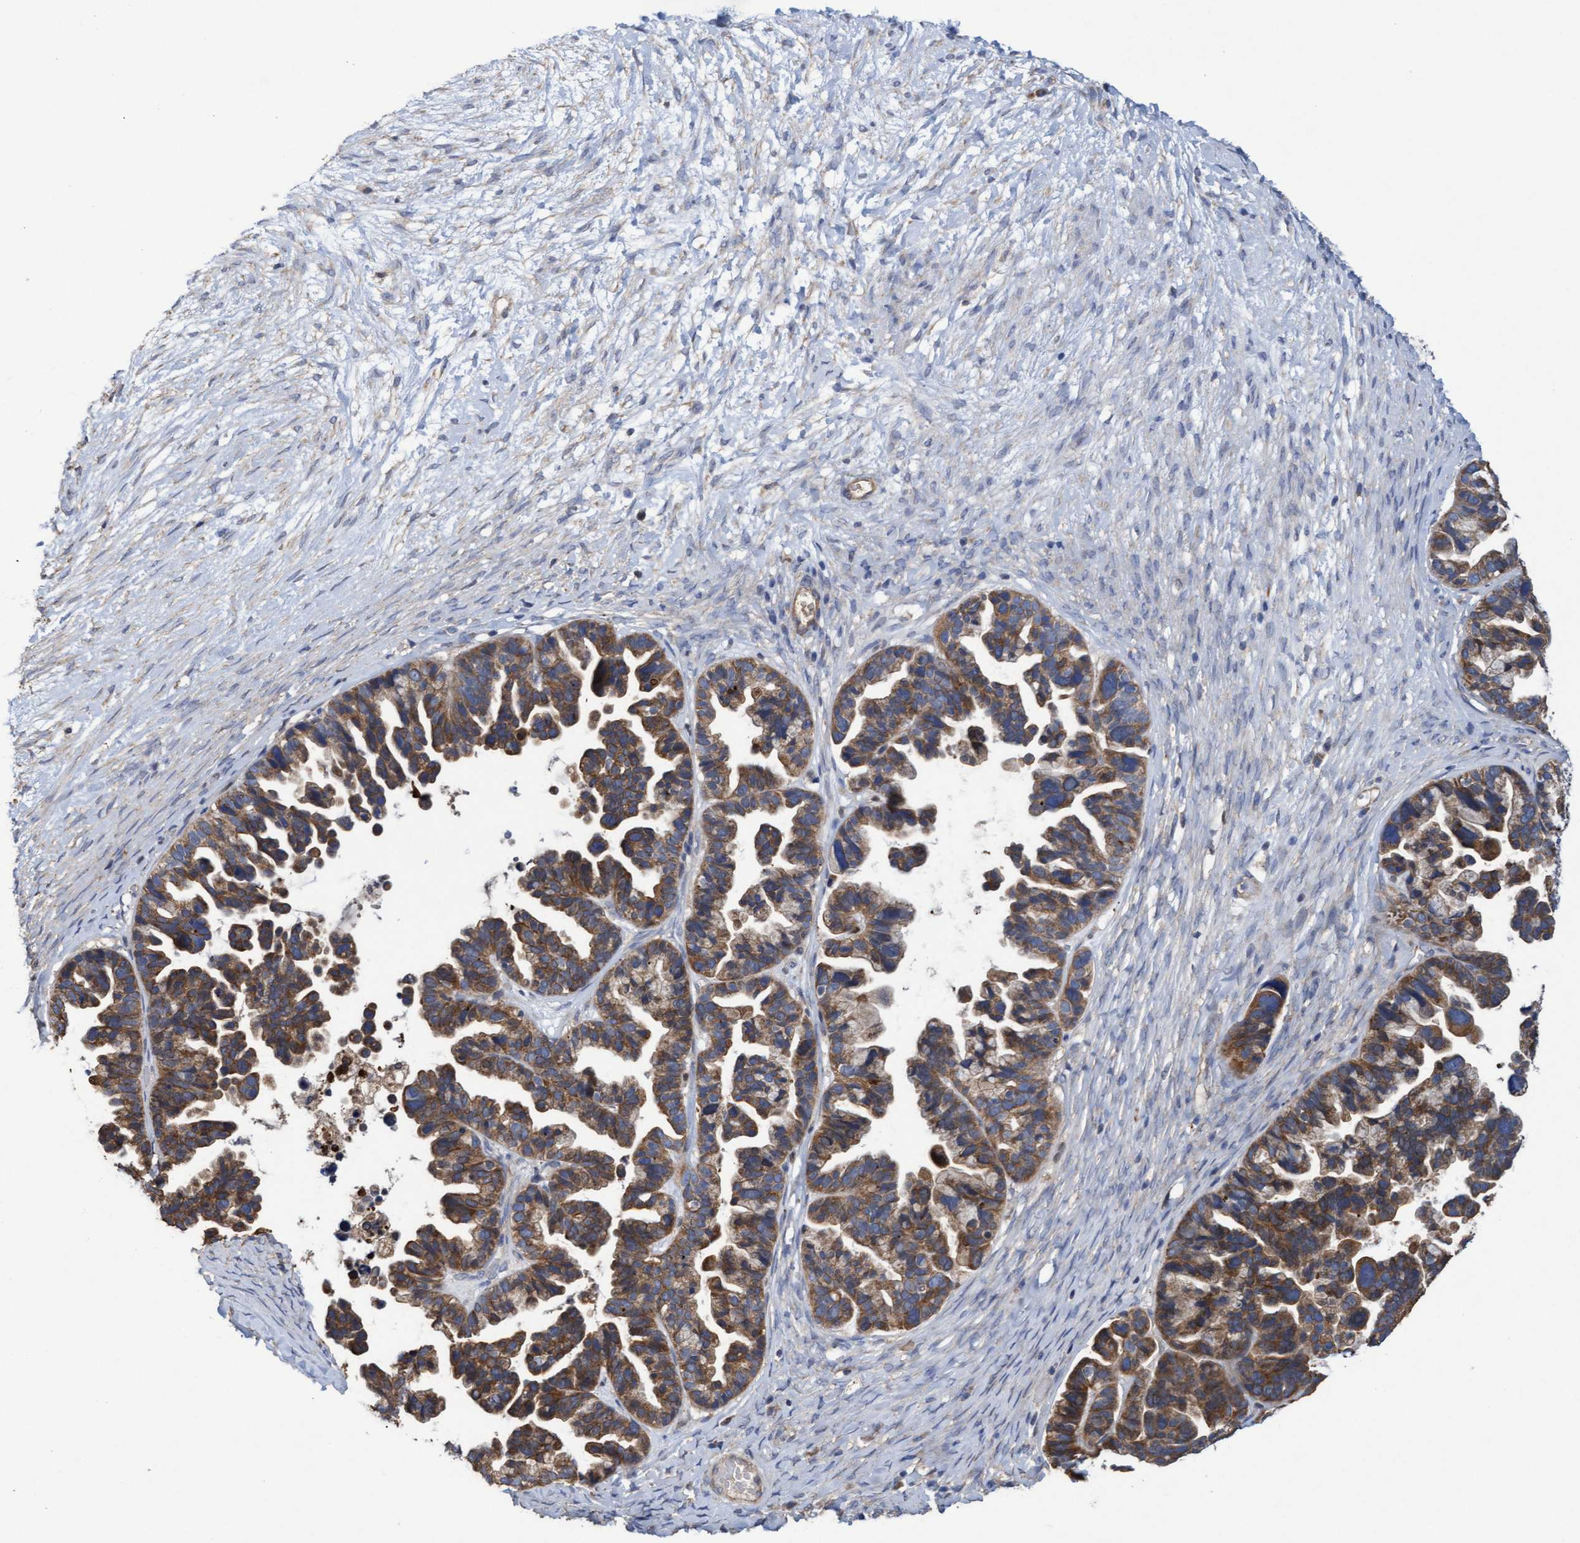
{"staining": {"intensity": "moderate", "quantity": ">75%", "location": "cytoplasmic/membranous"}, "tissue": "ovarian cancer", "cell_type": "Tumor cells", "image_type": "cancer", "snomed": [{"axis": "morphology", "description": "Cystadenocarcinoma, serous, NOS"}, {"axis": "topography", "description": "Ovary"}], "caption": "An image of ovarian serous cystadenocarcinoma stained for a protein reveals moderate cytoplasmic/membranous brown staining in tumor cells.", "gene": "MRPL38", "patient": {"sex": "female", "age": 56}}